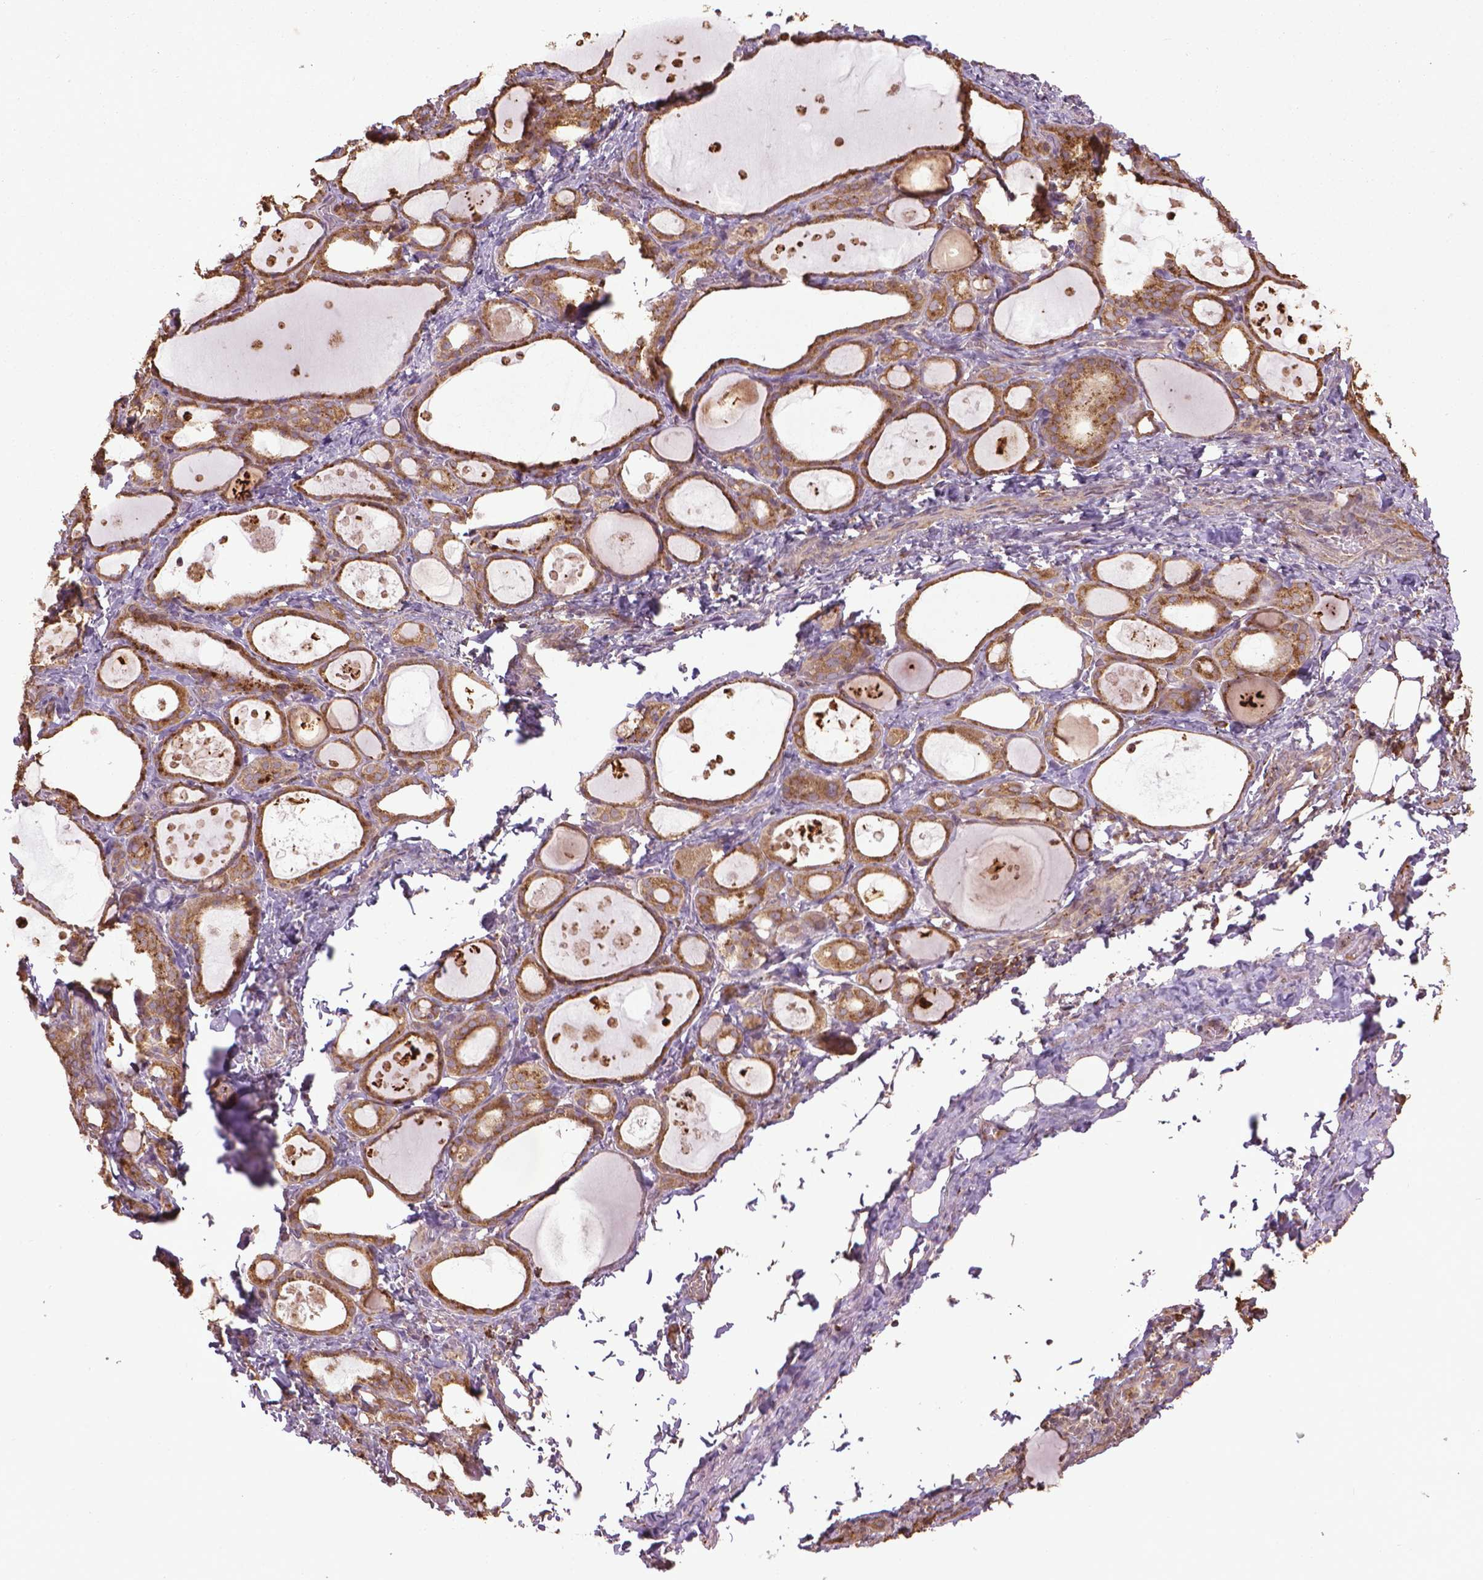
{"staining": {"intensity": "moderate", "quantity": ">75%", "location": "cytoplasmic/membranous"}, "tissue": "thyroid gland", "cell_type": "Glandular cells", "image_type": "normal", "snomed": [{"axis": "morphology", "description": "Normal tissue, NOS"}, {"axis": "topography", "description": "Thyroid gland"}], "caption": "Protein staining of benign thyroid gland reveals moderate cytoplasmic/membranous staining in approximately >75% of glandular cells.", "gene": "GAS1", "patient": {"sex": "male", "age": 68}}